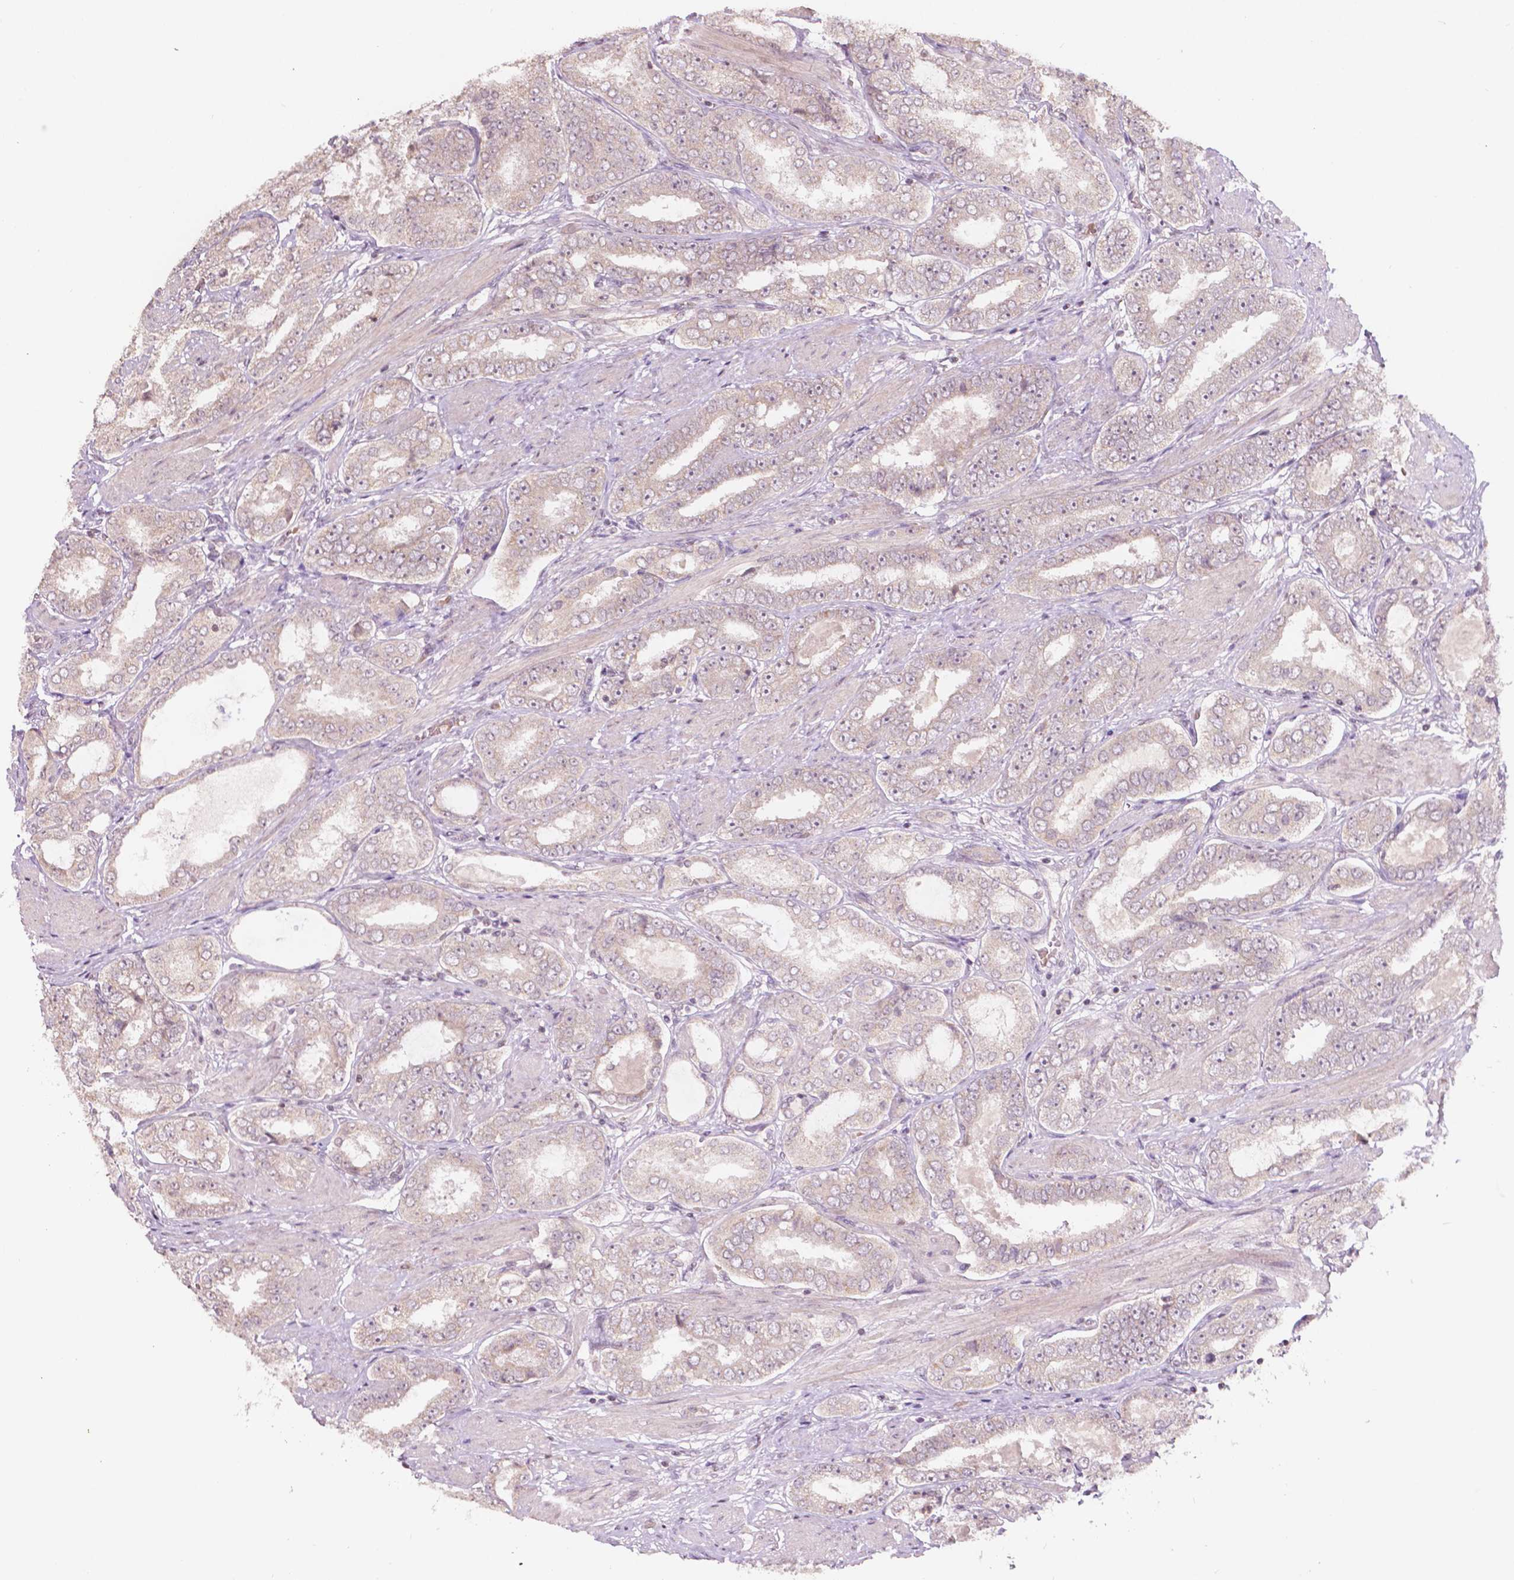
{"staining": {"intensity": "negative", "quantity": "none", "location": "none"}, "tissue": "prostate cancer", "cell_type": "Tumor cells", "image_type": "cancer", "snomed": [{"axis": "morphology", "description": "Adenocarcinoma, High grade"}, {"axis": "topography", "description": "Prostate"}], "caption": "Photomicrograph shows no significant protein positivity in tumor cells of prostate cancer (high-grade adenocarcinoma).", "gene": "NOS1AP", "patient": {"sex": "male", "age": 63}}